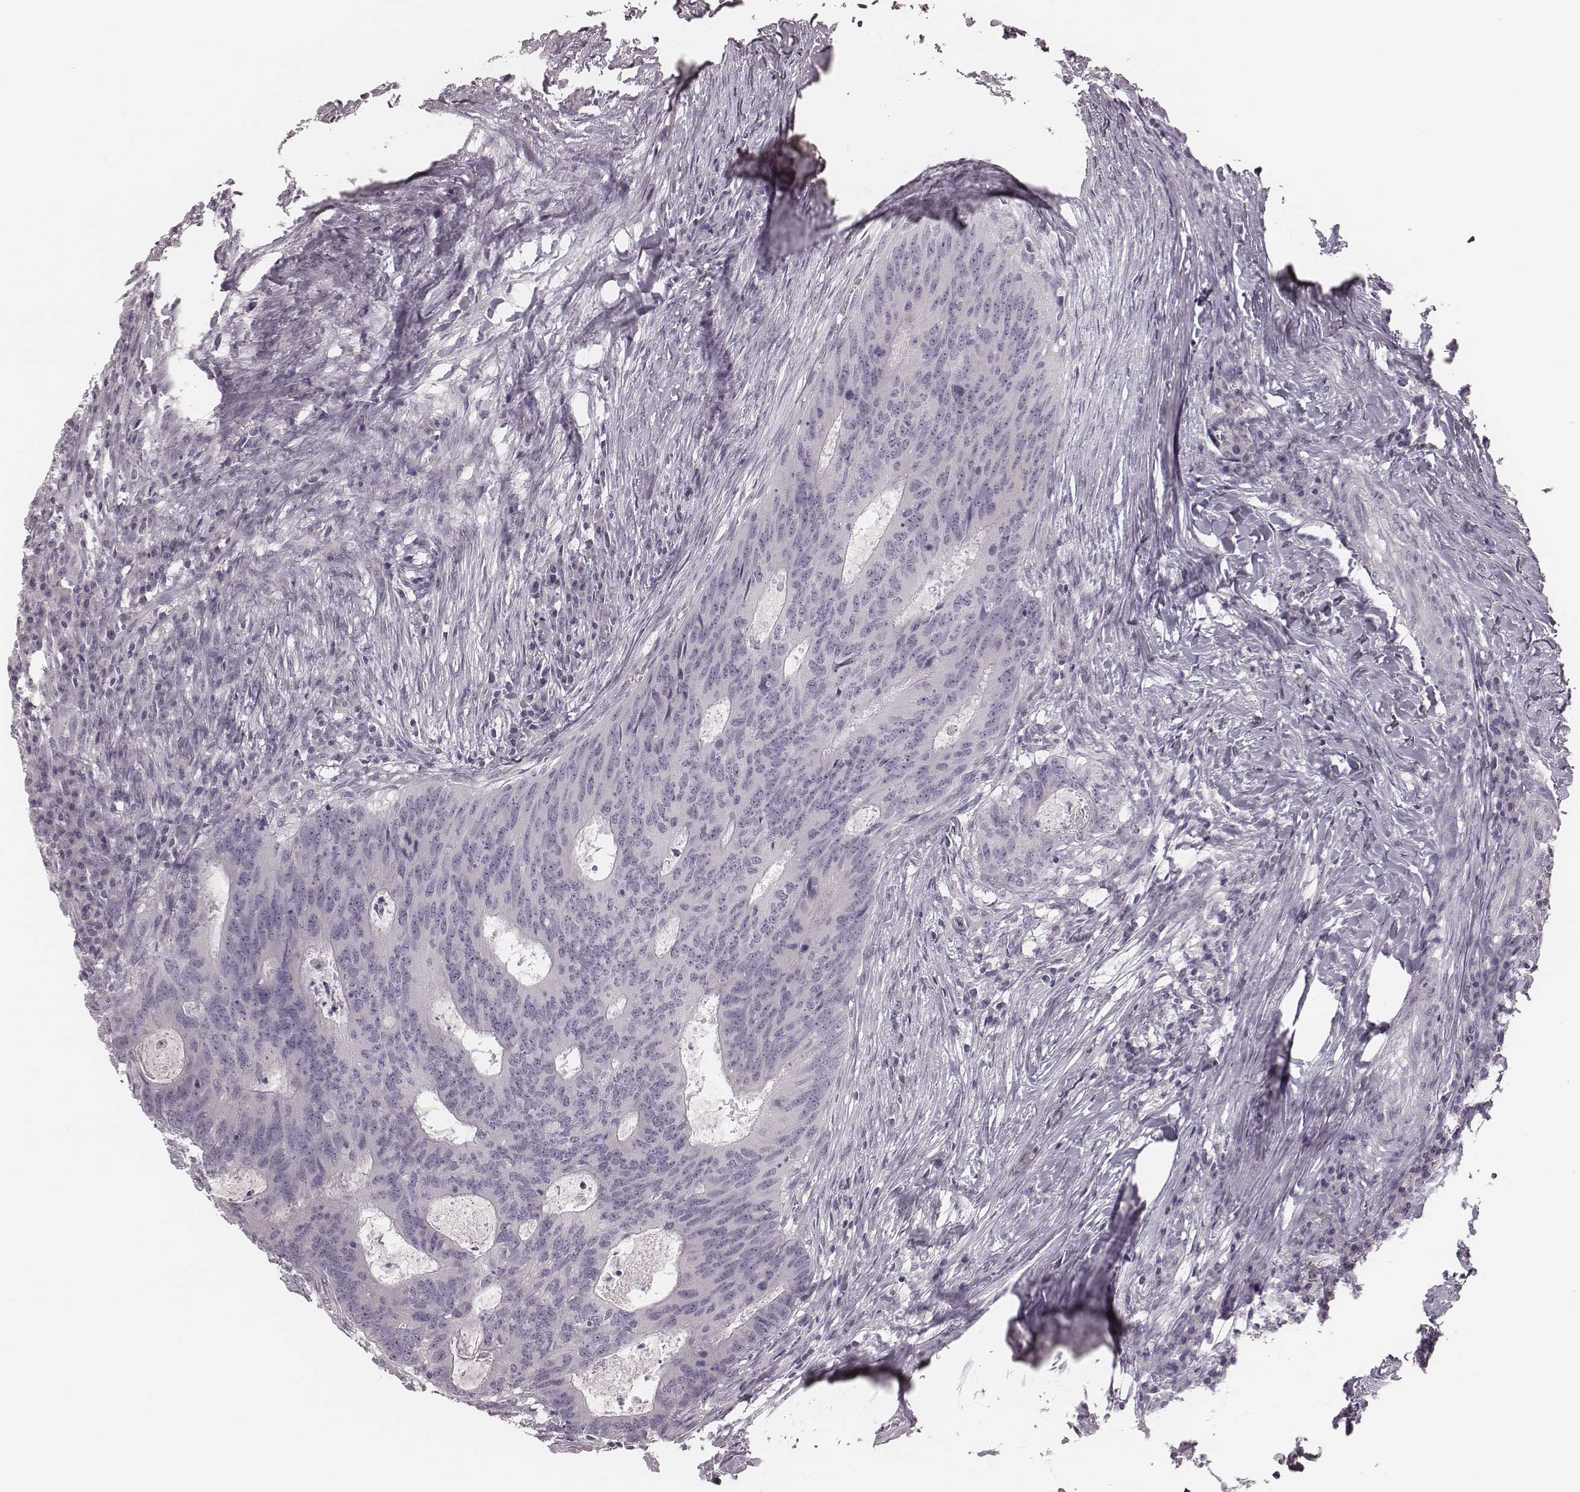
{"staining": {"intensity": "negative", "quantity": "none", "location": "none"}, "tissue": "colorectal cancer", "cell_type": "Tumor cells", "image_type": "cancer", "snomed": [{"axis": "morphology", "description": "Adenocarcinoma, NOS"}, {"axis": "topography", "description": "Colon"}], "caption": "Human colorectal cancer (adenocarcinoma) stained for a protein using IHC displays no staining in tumor cells.", "gene": "SPA17", "patient": {"sex": "male", "age": 67}}